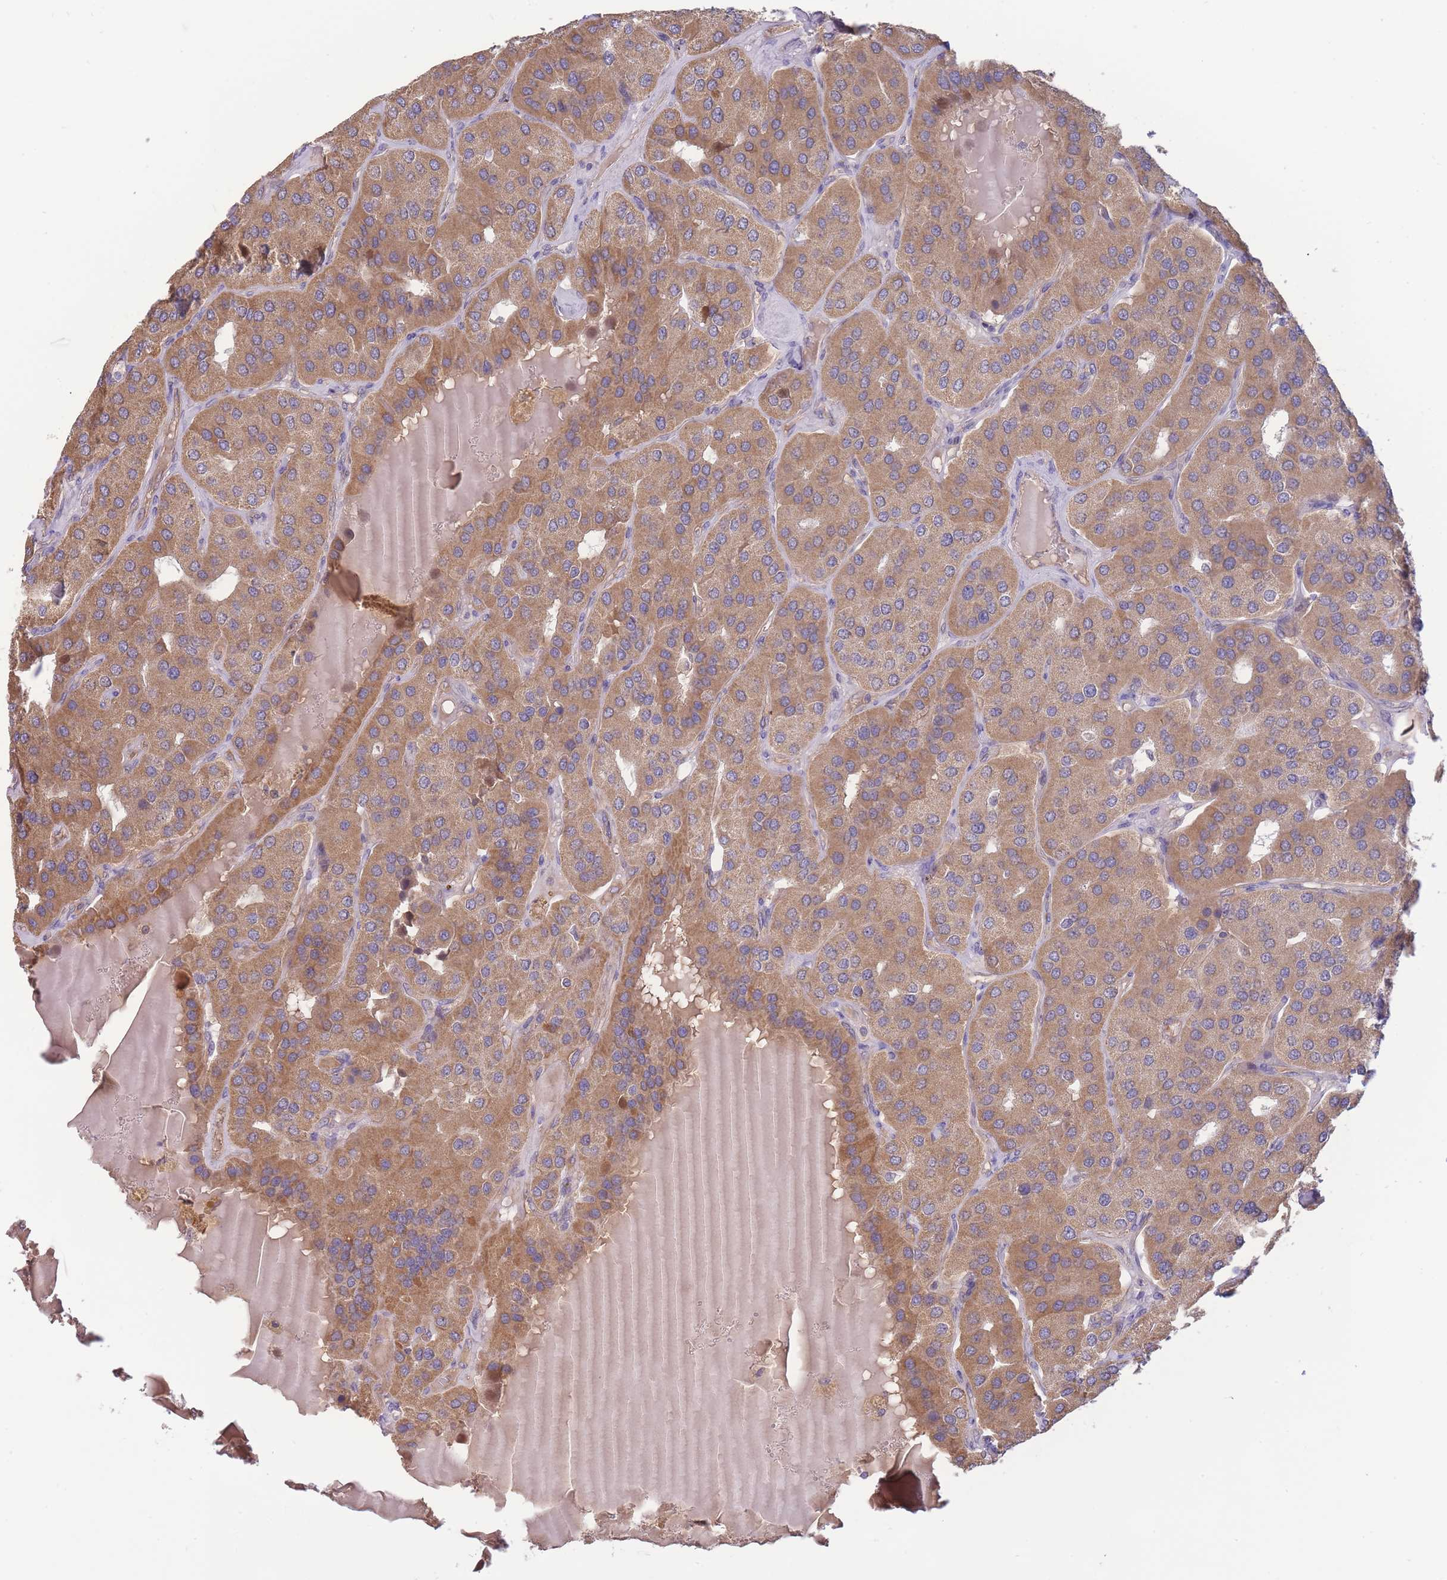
{"staining": {"intensity": "moderate", "quantity": ">75%", "location": "cytoplasmic/membranous"}, "tissue": "parathyroid gland", "cell_type": "Glandular cells", "image_type": "normal", "snomed": [{"axis": "morphology", "description": "Normal tissue, NOS"}, {"axis": "morphology", "description": "Adenoma, NOS"}, {"axis": "topography", "description": "Parathyroid gland"}], "caption": "Parathyroid gland stained for a protein exhibits moderate cytoplasmic/membranous positivity in glandular cells. (IHC, brightfield microscopy, high magnification).", "gene": "NDUFAF5", "patient": {"sex": "female", "age": 86}}